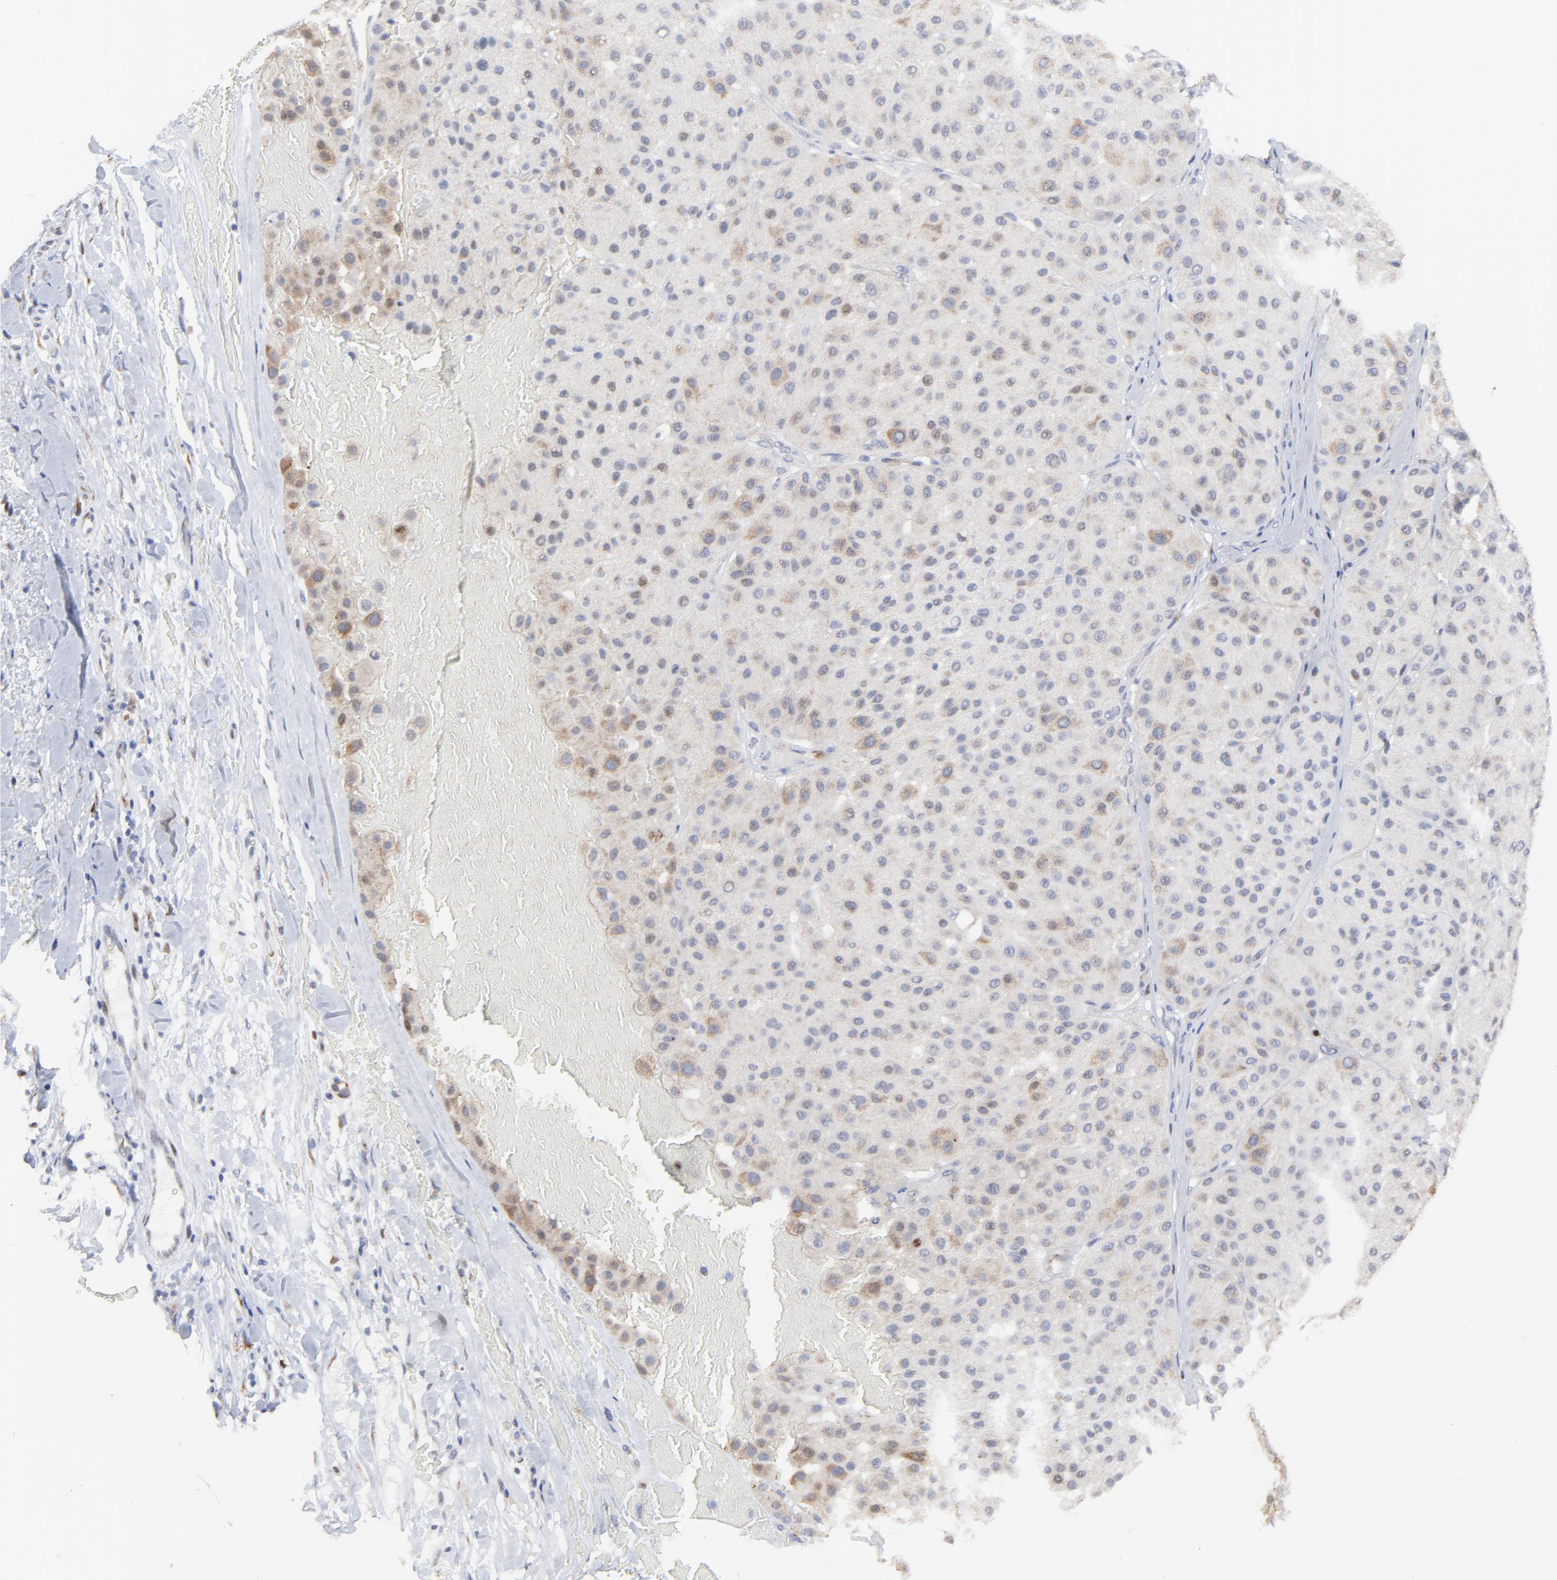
{"staining": {"intensity": "weak", "quantity": "<25%", "location": "cytoplasmic/membranous,nuclear"}, "tissue": "melanoma", "cell_type": "Tumor cells", "image_type": "cancer", "snomed": [{"axis": "morphology", "description": "Normal tissue, NOS"}, {"axis": "morphology", "description": "Malignant melanoma, Metastatic site"}, {"axis": "topography", "description": "Skin"}], "caption": "The image reveals no staining of tumor cells in malignant melanoma (metastatic site).", "gene": "NCAPH", "patient": {"sex": "male", "age": 41}}